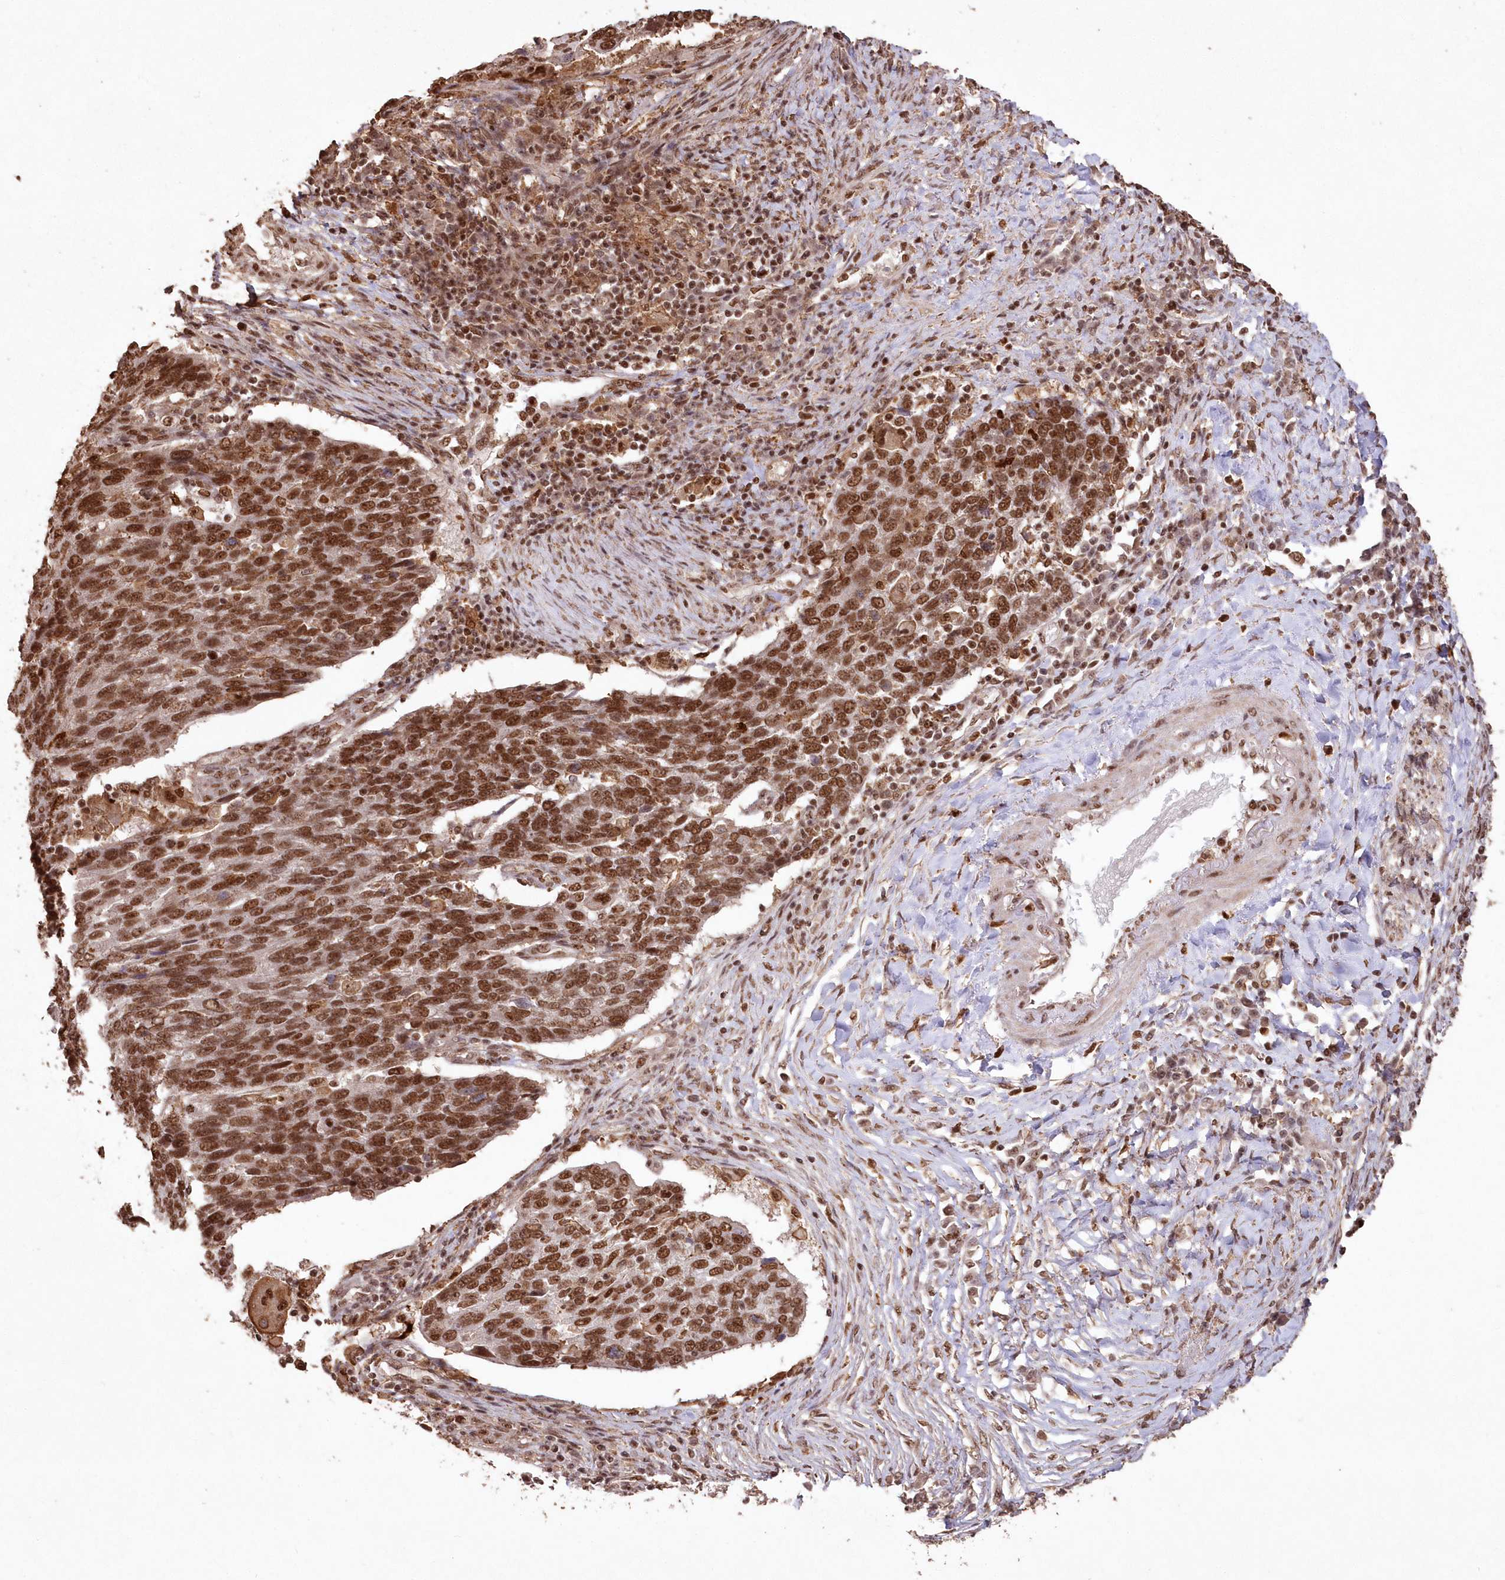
{"staining": {"intensity": "strong", "quantity": ">75%", "location": "nuclear"}, "tissue": "lung cancer", "cell_type": "Tumor cells", "image_type": "cancer", "snomed": [{"axis": "morphology", "description": "Squamous cell carcinoma, NOS"}, {"axis": "topography", "description": "Lung"}], "caption": "Immunohistochemical staining of human lung cancer (squamous cell carcinoma) demonstrates high levels of strong nuclear staining in approximately >75% of tumor cells.", "gene": "PDS5A", "patient": {"sex": "male", "age": 66}}